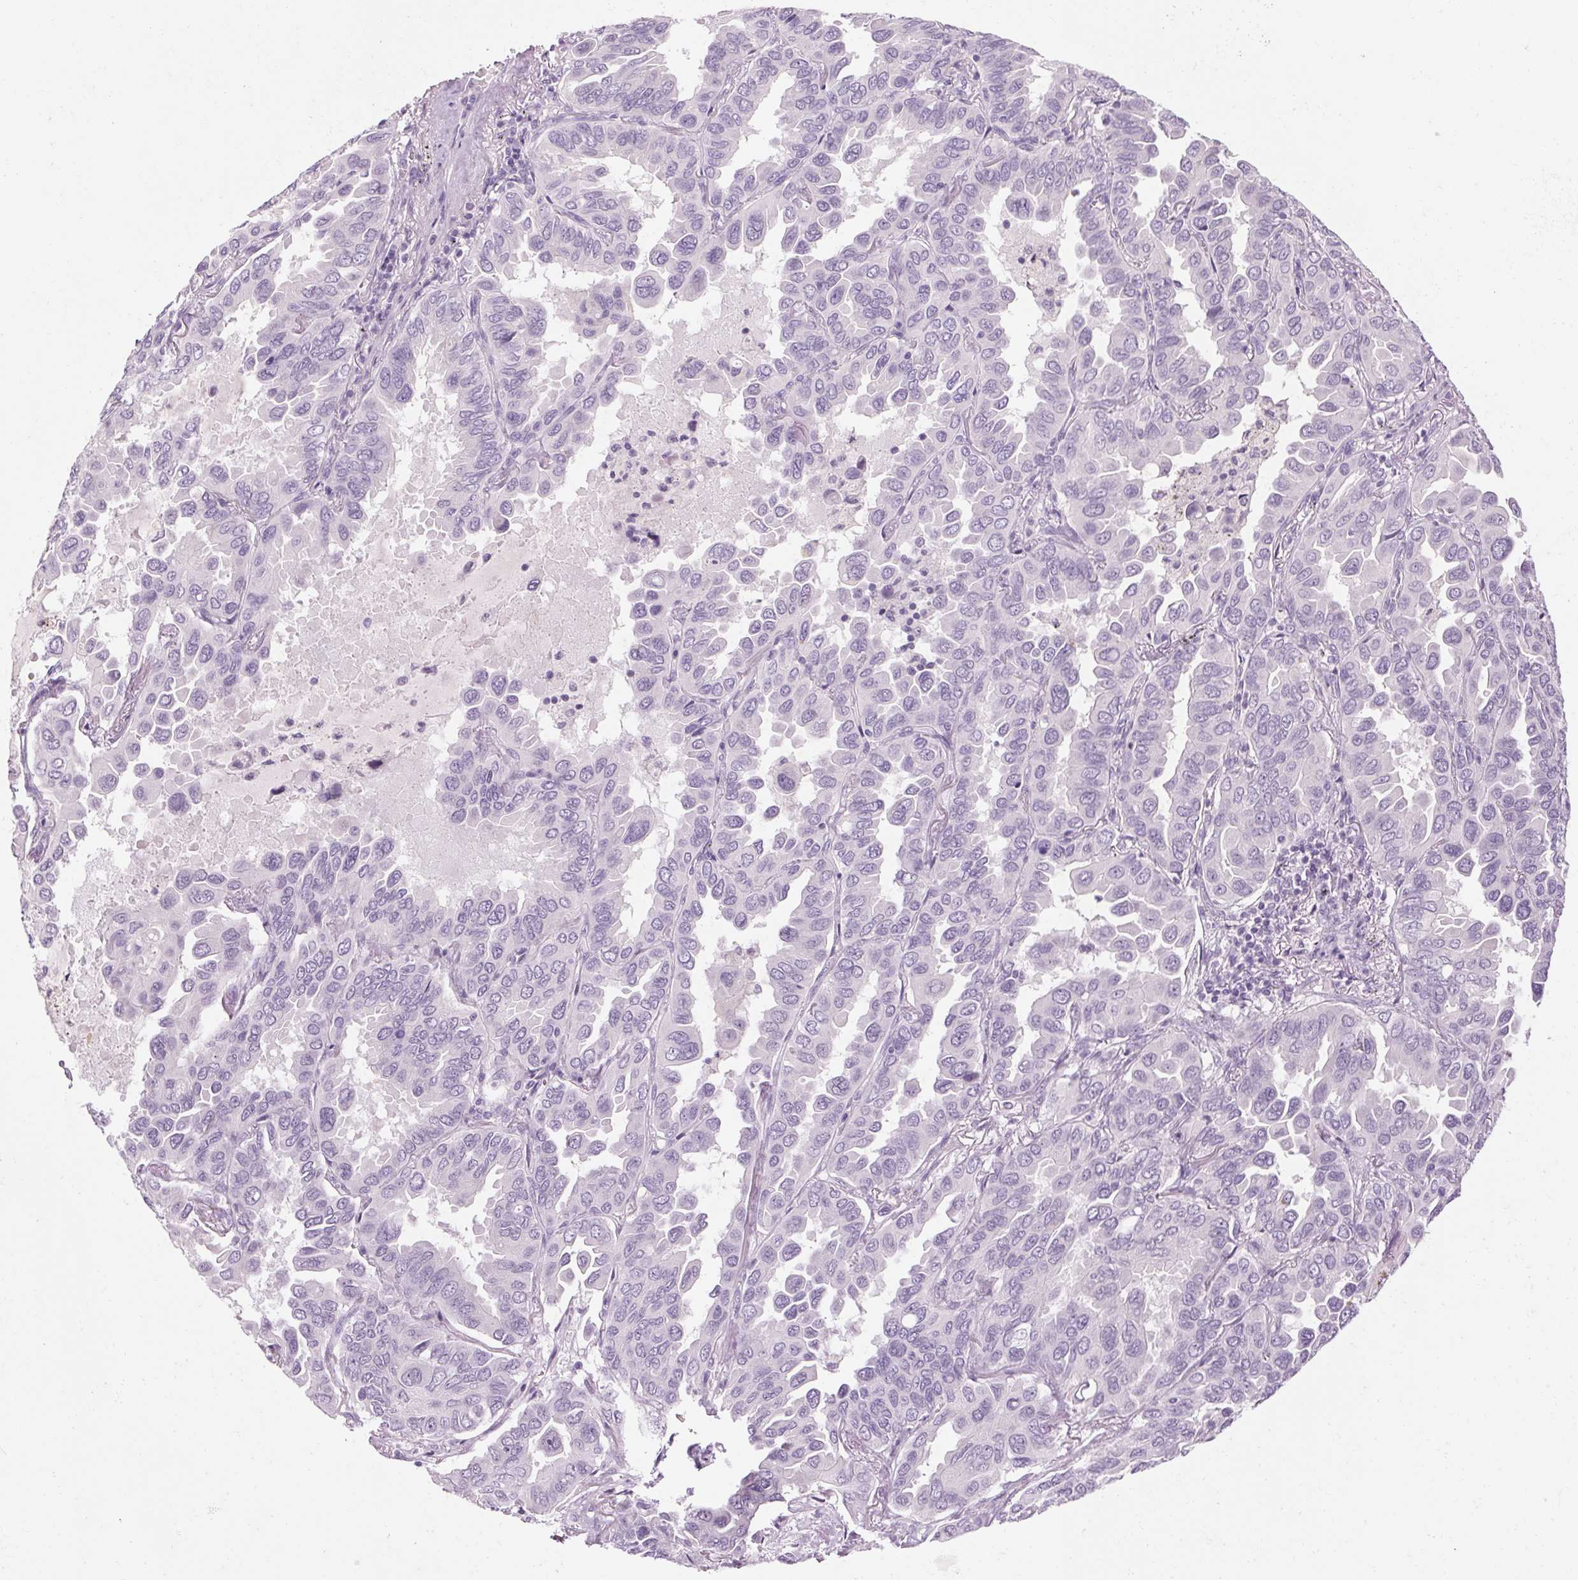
{"staining": {"intensity": "negative", "quantity": "none", "location": "none"}, "tissue": "lung cancer", "cell_type": "Tumor cells", "image_type": "cancer", "snomed": [{"axis": "morphology", "description": "Adenocarcinoma, NOS"}, {"axis": "topography", "description": "Lung"}], "caption": "Immunohistochemistry image of lung cancer stained for a protein (brown), which displays no positivity in tumor cells.", "gene": "RPTN", "patient": {"sex": "male", "age": 64}}